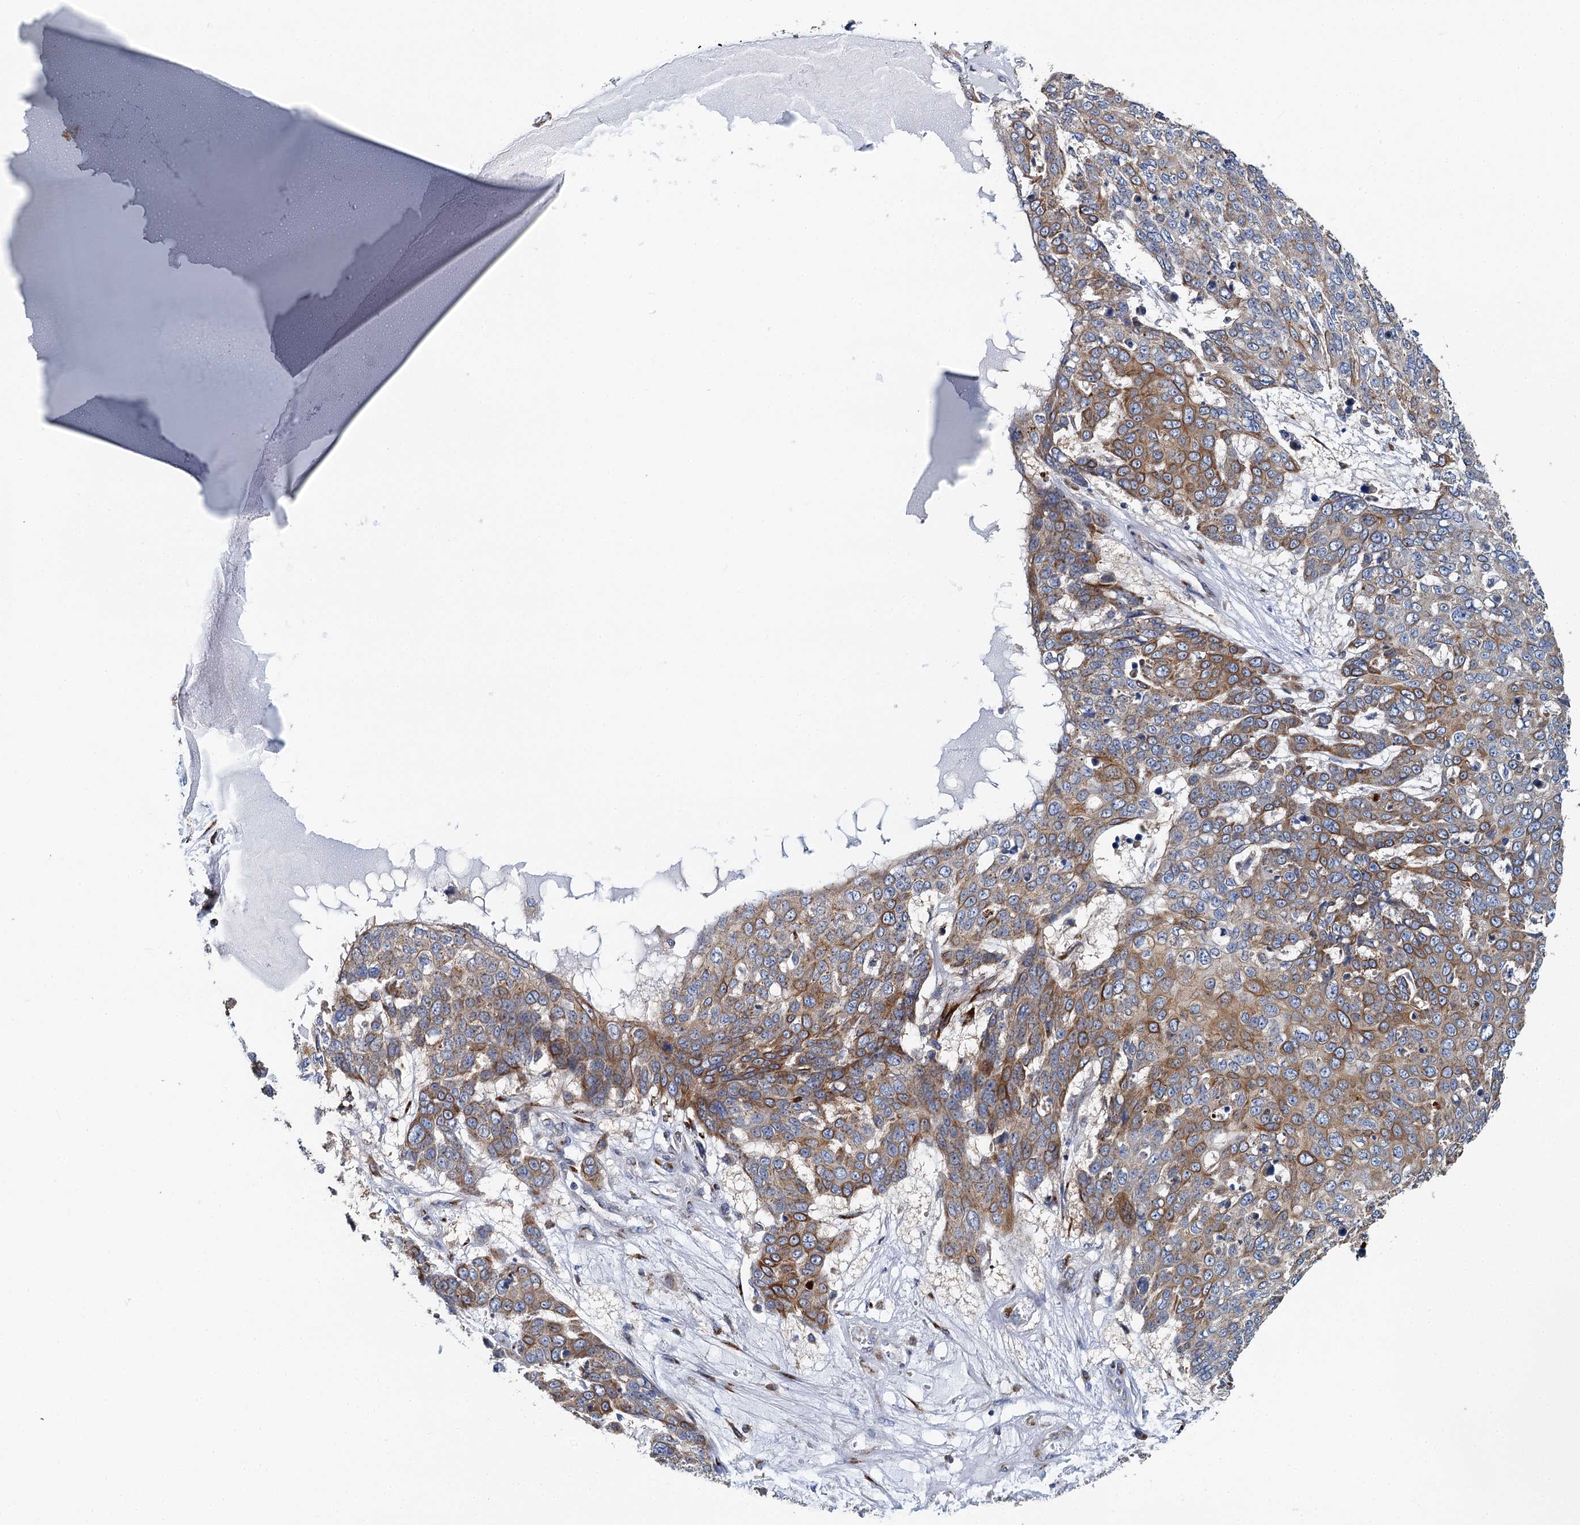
{"staining": {"intensity": "moderate", "quantity": "25%-75%", "location": "cytoplasmic/membranous"}, "tissue": "skin cancer", "cell_type": "Tumor cells", "image_type": "cancer", "snomed": [{"axis": "morphology", "description": "Squamous cell carcinoma, NOS"}, {"axis": "topography", "description": "Skin"}], "caption": "Immunohistochemical staining of human squamous cell carcinoma (skin) demonstrates medium levels of moderate cytoplasmic/membranous protein positivity in about 25%-75% of tumor cells.", "gene": "BET1L", "patient": {"sex": "male", "age": 71}}